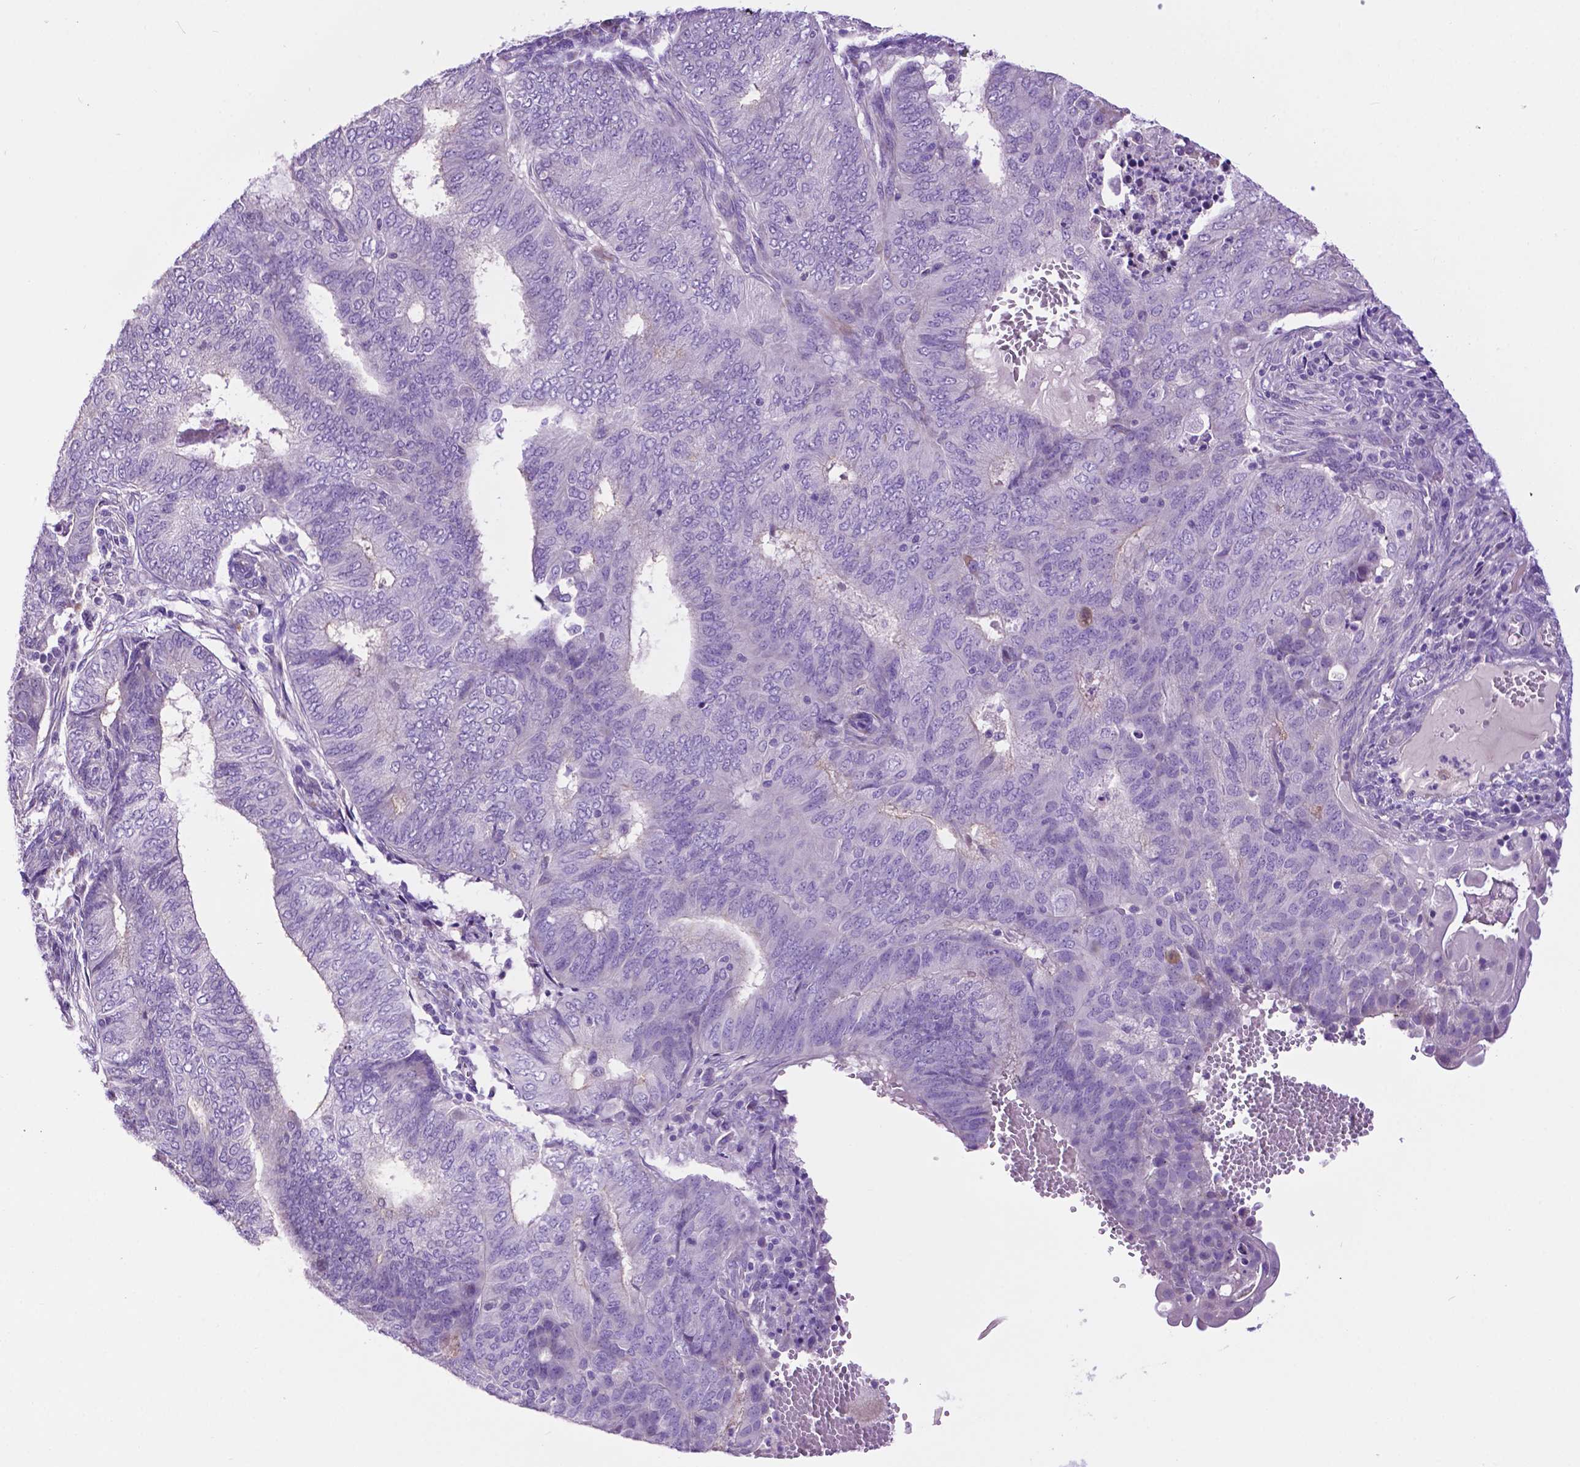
{"staining": {"intensity": "negative", "quantity": "none", "location": "none"}, "tissue": "endometrial cancer", "cell_type": "Tumor cells", "image_type": "cancer", "snomed": [{"axis": "morphology", "description": "Adenocarcinoma, NOS"}, {"axis": "topography", "description": "Endometrium"}], "caption": "DAB immunohistochemical staining of adenocarcinoma (endometrial) demonstrates no significant positivity in tumor cells.", "gene": "PHYHIP", "patient": {"sex": "female", "age": 62}}